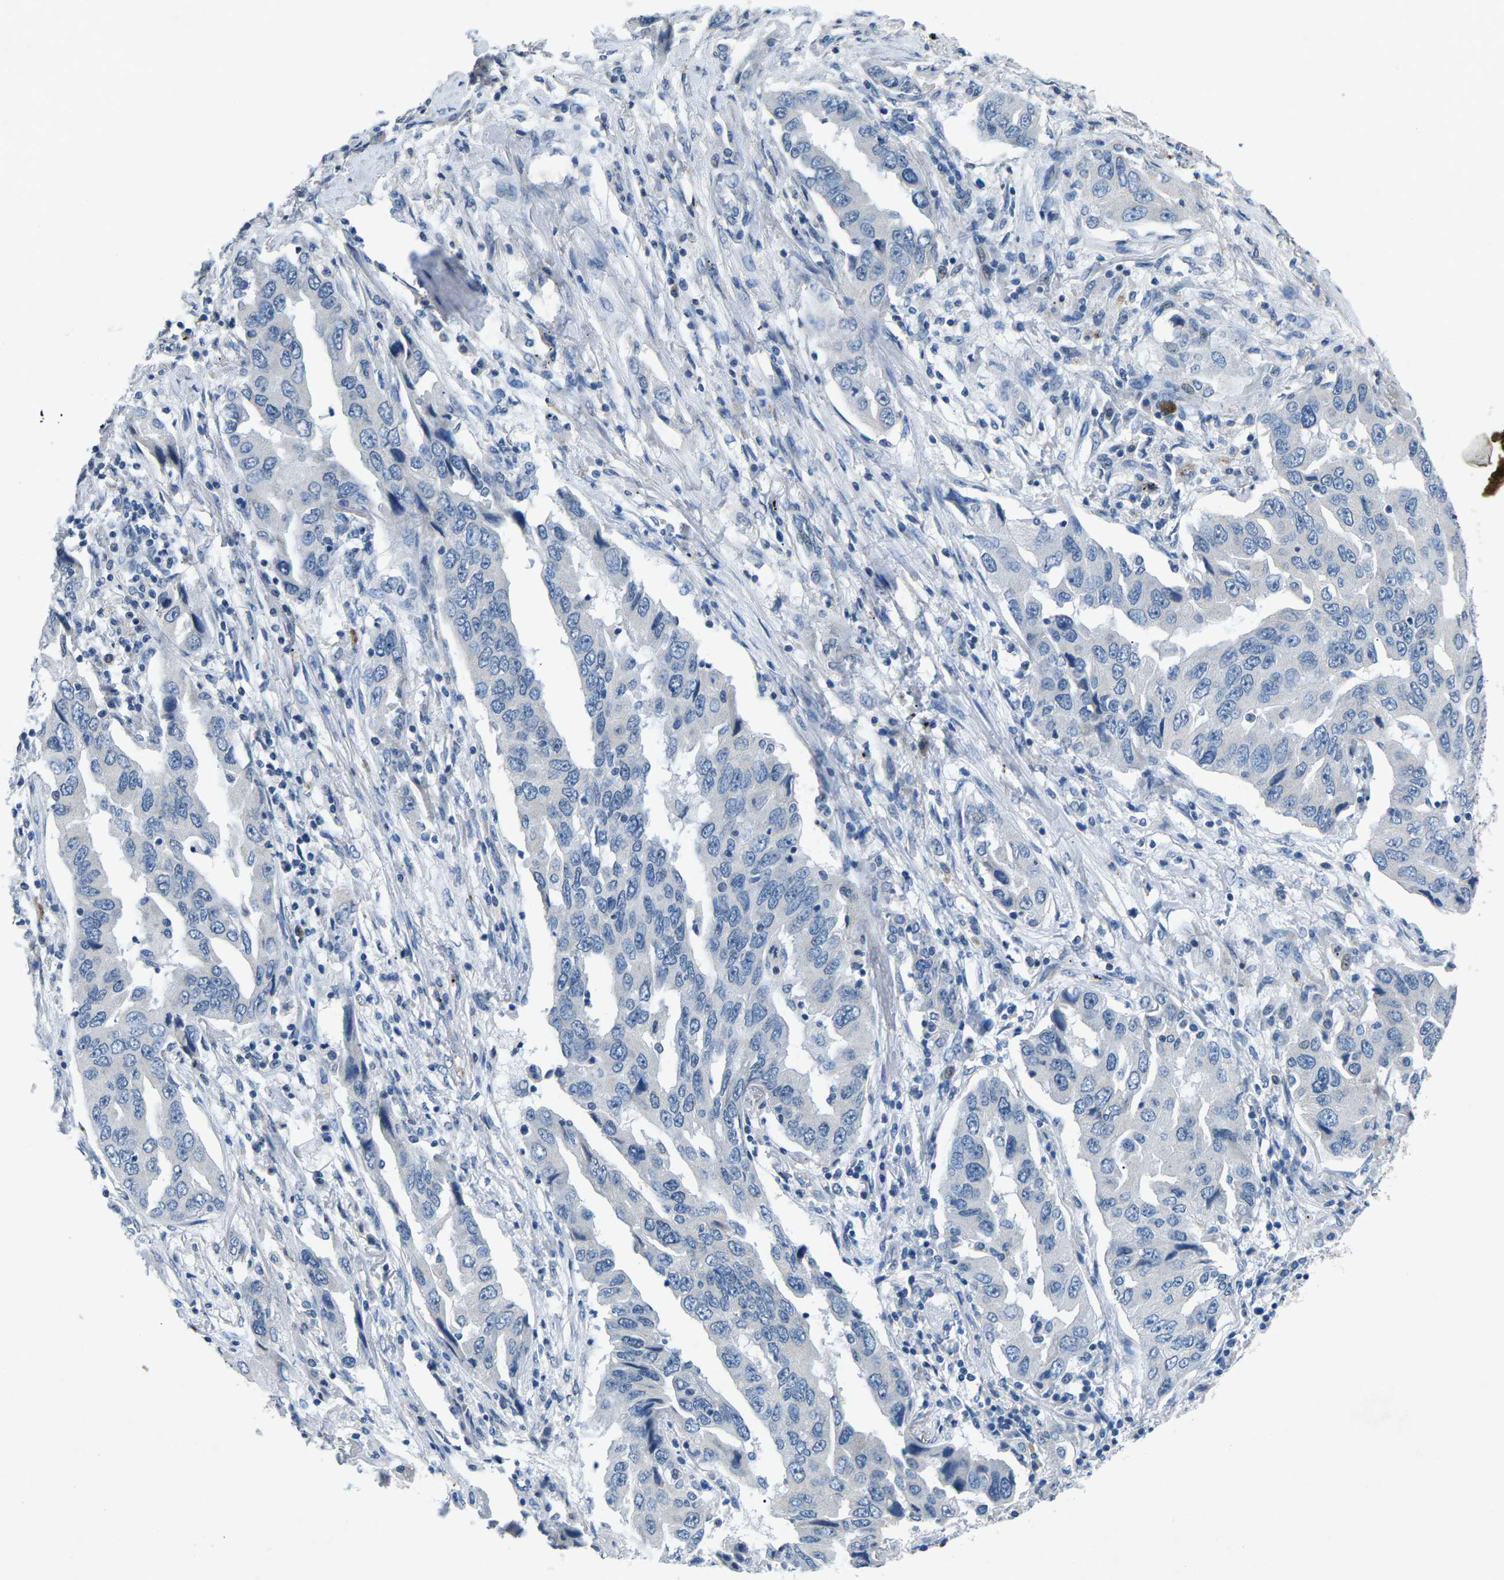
{"staining": {"intensity": "negative", "quantity": "none", "location": "none"}, "tissue": "lung cancer", "cell_type": "Tumor cells", "image_type": "cancer", "snomed": [{"axis": "morphology", "description": "Adenocarcinoma, NOS"}, {"axis": "topography", "description": "Lung"}], "caption": "Immunohistochemistry (IHC) histopathology image of neoplastic tissue: human lung cancer (adenocarcinoma) stained with DAB (3,3'-diaminobenzidine) exhibits no significant protein staining in tumor cells. Brightfield microscopy of IHC stained with DAB (brown) and hematoxylin (blue), captured at high magnification.", "gene": "PLG", "patient": {"sex": "female", "age": 65}}